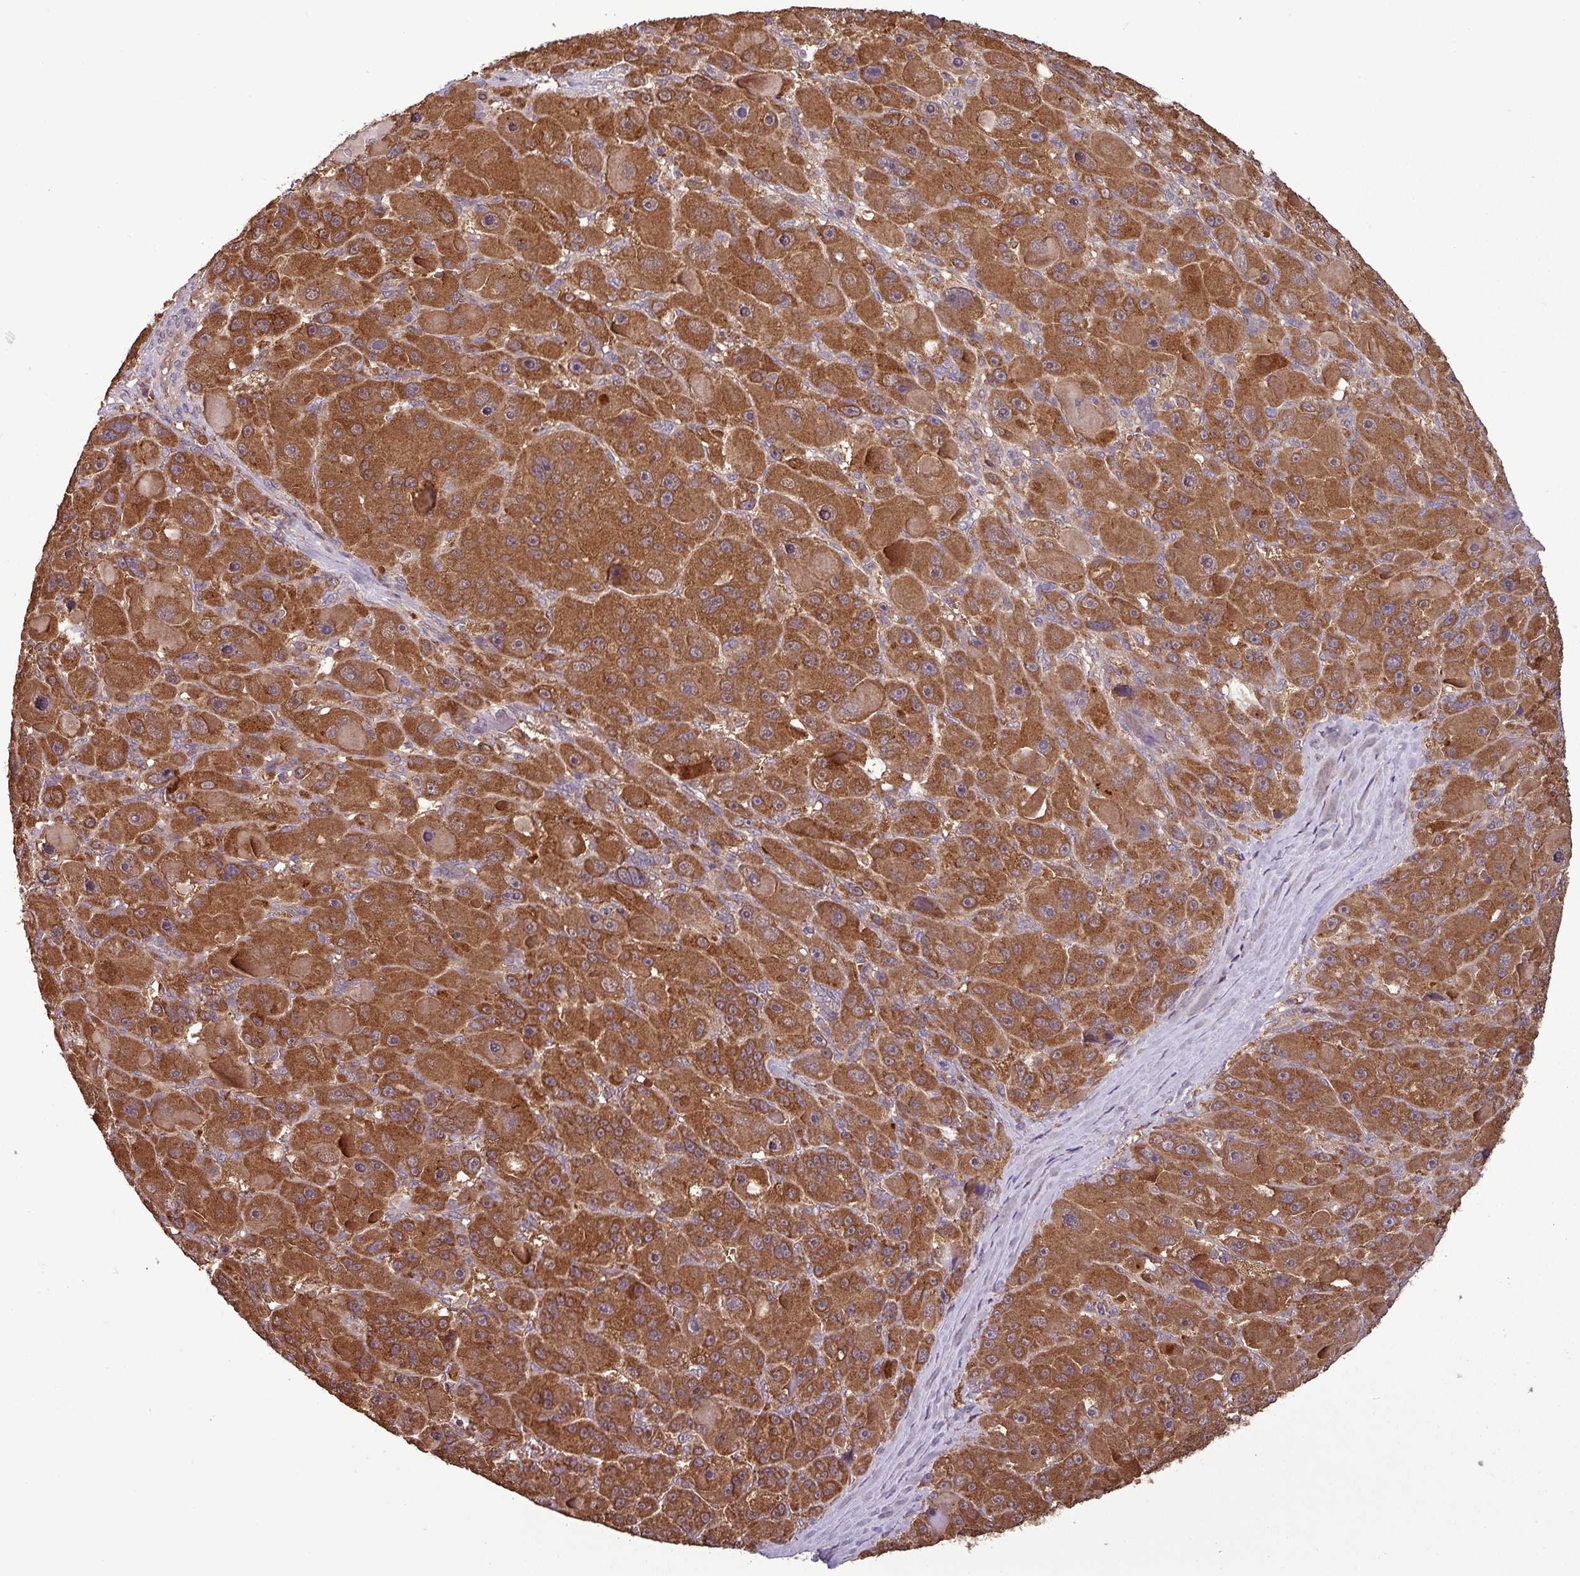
{"staining": {"intensity": "moderate", "quantity": ">75%", "location": "cytoplasmic/membranous"}, "tissue": "liver cancer", "cell_type": "Tumor cells", "image_type": "cancer", "snomed": [{"axis": "morphology", "description": "Carcinoma, Hepatocellular, NOS"}, {"axis": "topography", "description": "Liver"}], "caption": "Immunohistochemistry image of human hepatocellular carcinoma (liver) stained for a protein (brown), which demonstrates medium levels of moderate cytoplasmic/membranous positivity in approximately >75% of tumor cells.", "gene": "NT5C3A", "patient": {"sex": "male", "age": 76}}